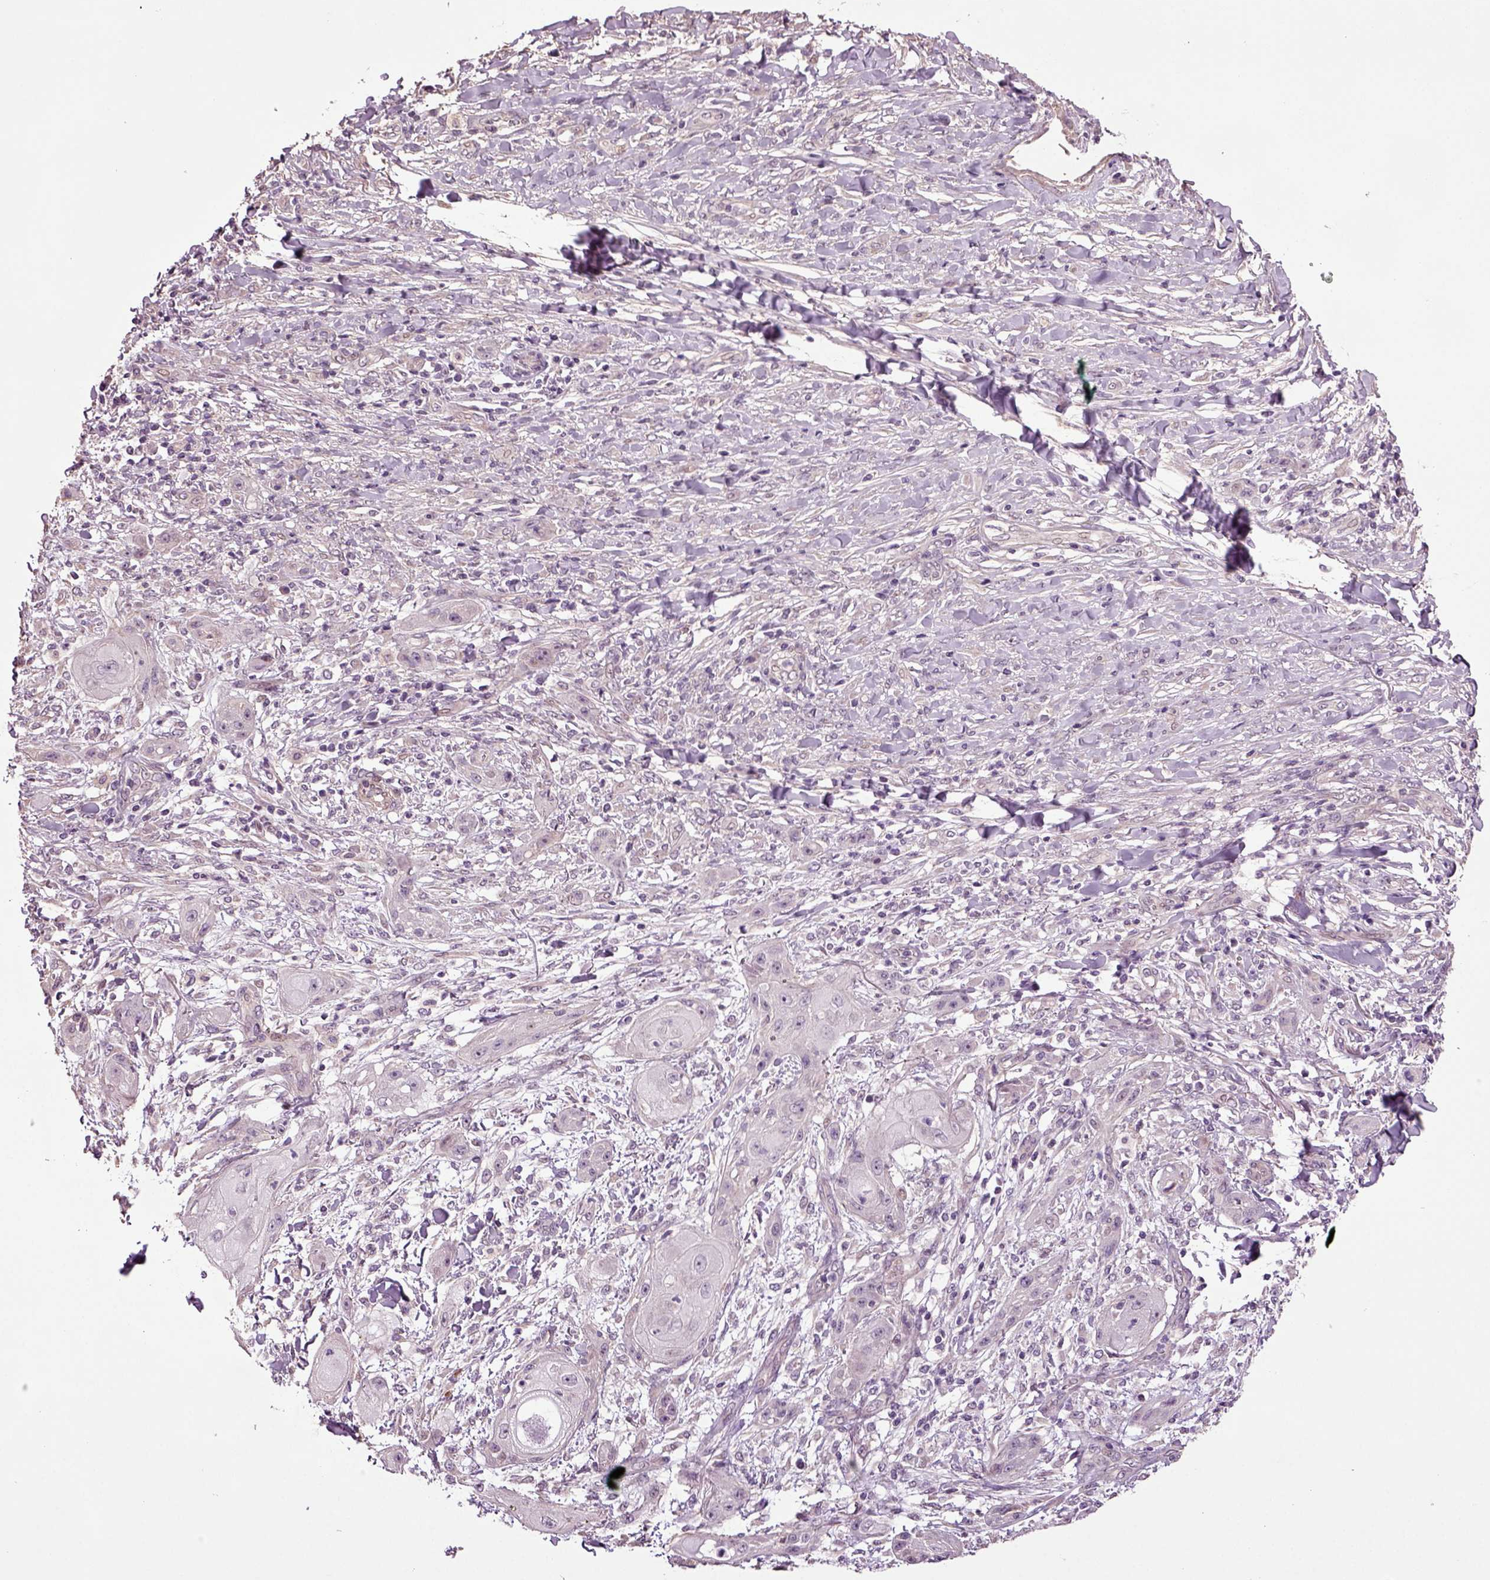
{"staining": {"intensity": "negative", "quantity": "none", "location": "none"}, "tissue": "skin cancer", "cell_type": "Tumor cells", "image_type": "cancer", "snomed": [{"axis": "morphology", "description": "Squamous cell carcinoma, NOS"}, {"axis": "topography", "description": "Skin"}], "caption": "Immunohistochemistry of human skin squamous cell carcinoma exhibits no staining in tumor cells.", "gene": "HAGHL", "patient": {"sex": "male", "age": 62}}